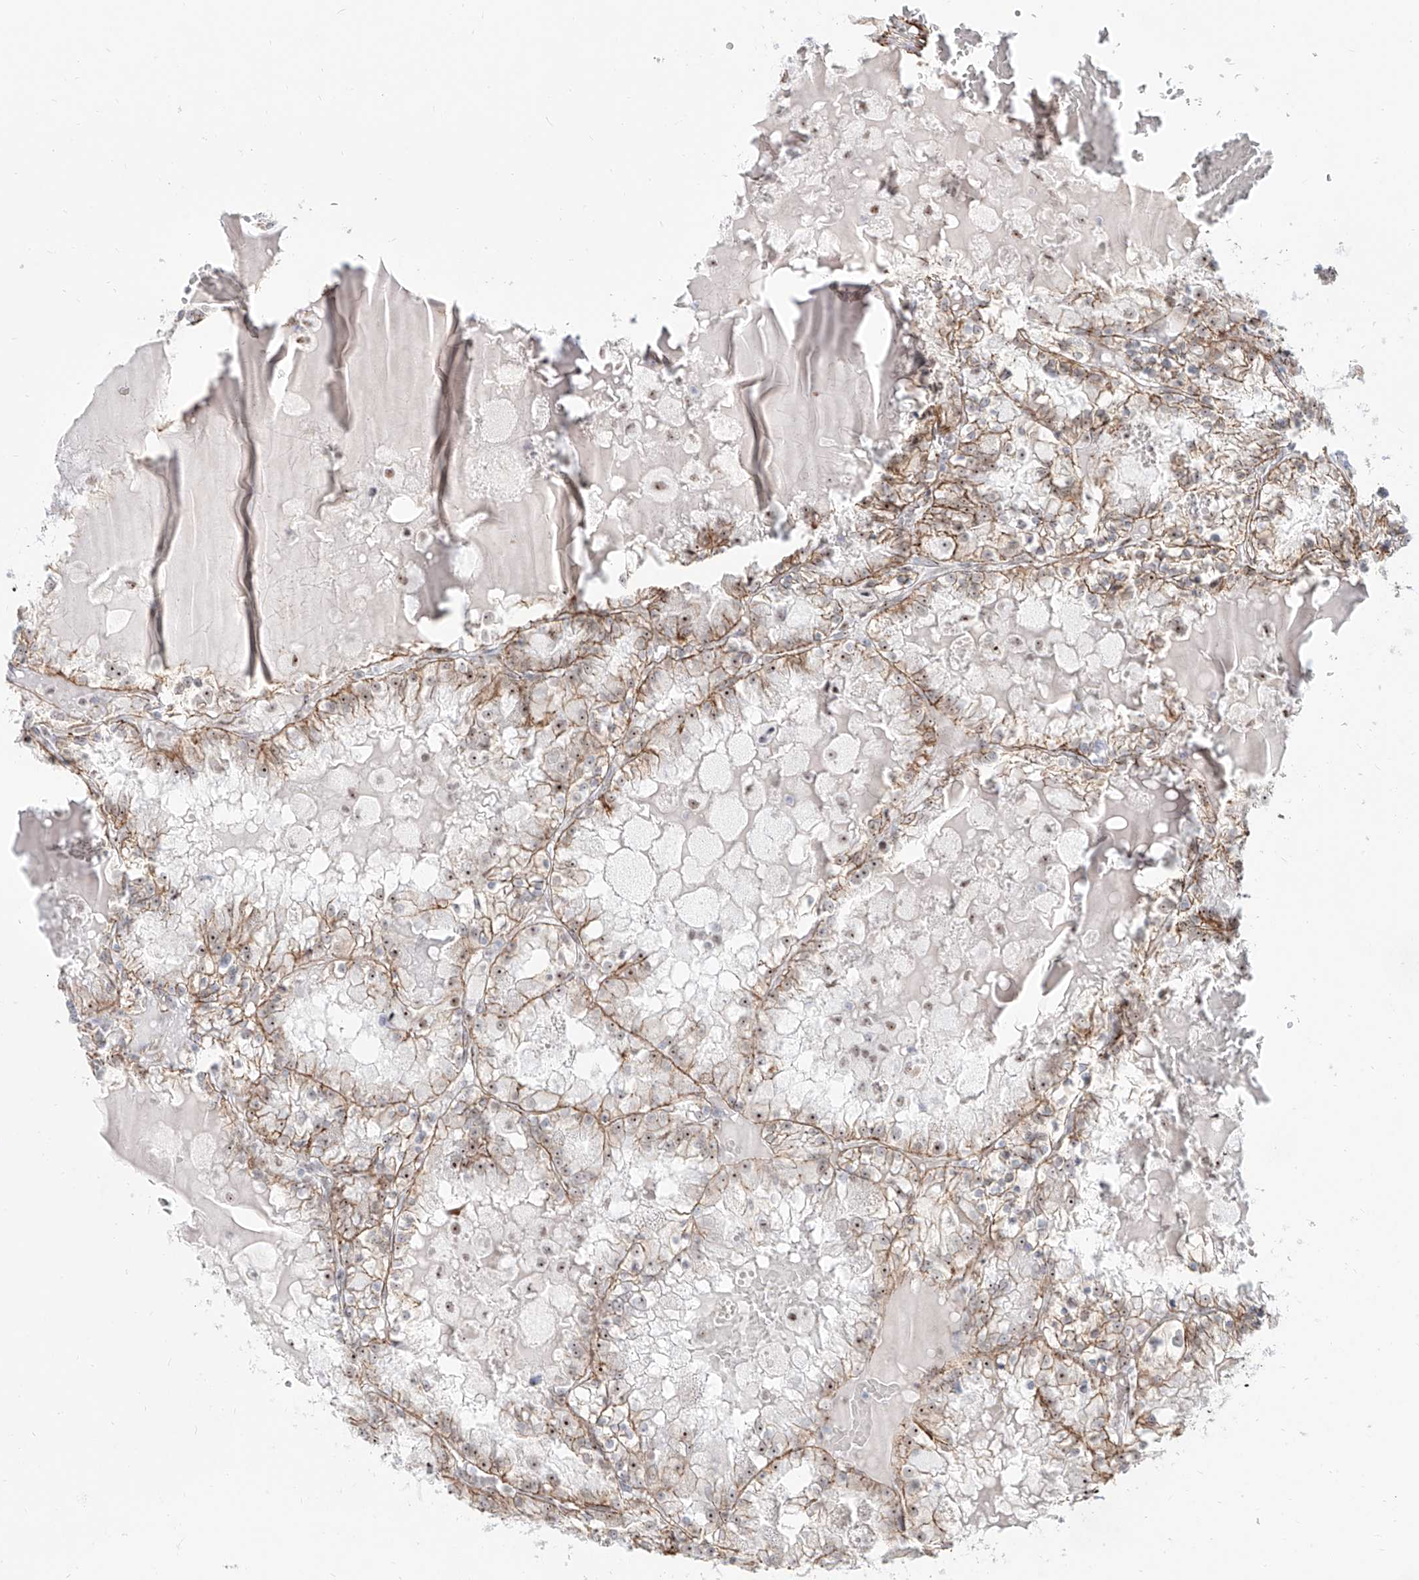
{"staining": {"intensity": "moderate", "quantity": "25%-75%", "location": "cytoplasmic/membranous,nuclear"}, "tissue": "renal cancer", "cell_type": "Tumor cells", "image_type": "cancer", "snomed": [{"axis": "morphology", "description": "Adenocarcinoma, NOS"}, {"axis": "topography", "description": "Kidney"}], "caption": "Moderate cytoplasmic/membranous and nuclear staining is identified in approximately 25%-75% of tumor cells in renal cancer (adenocarcinoma).", "gene": "ZNF710", "patient": {"sex": "female", "age": 56}}